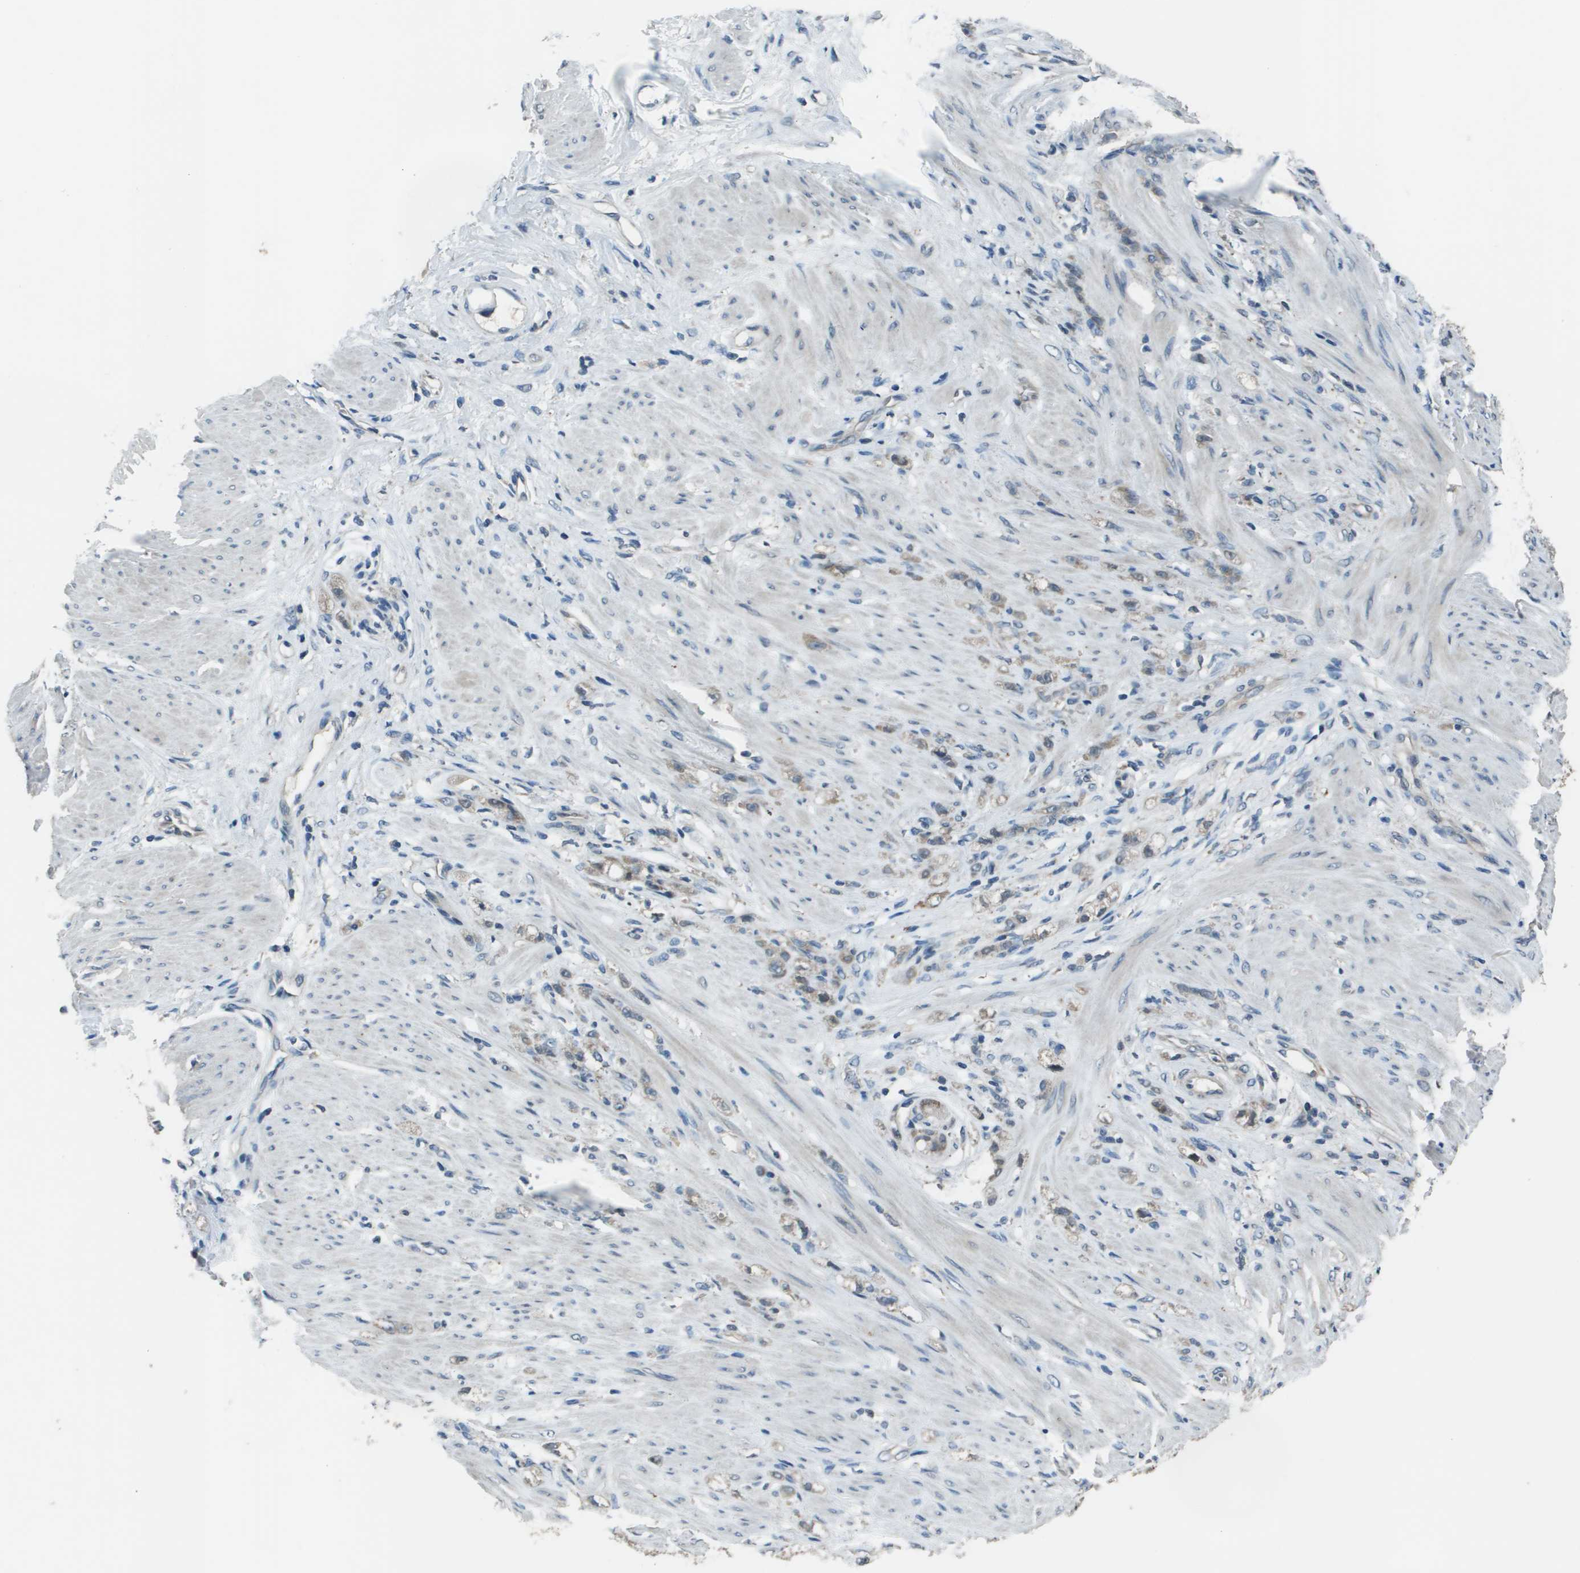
{"staining": {"intensity": "weak", "quantity": "<25%", "location": "cytoplasmic/membranous"}, "tissue": "stomach cancer", "cell_type": "Tumor cells", "image_type": "cancer", "snomed": [{"axis": "morphology", "description": "Adenocarcinoma, NOS"}, {"axis": "topography", "description": "Stomach"}], "caption": "Tumor cells are negative for protein expression in human stomach cancer.", "gene": "GOSR2", "patient": {"sex": "male", "age": 82}}